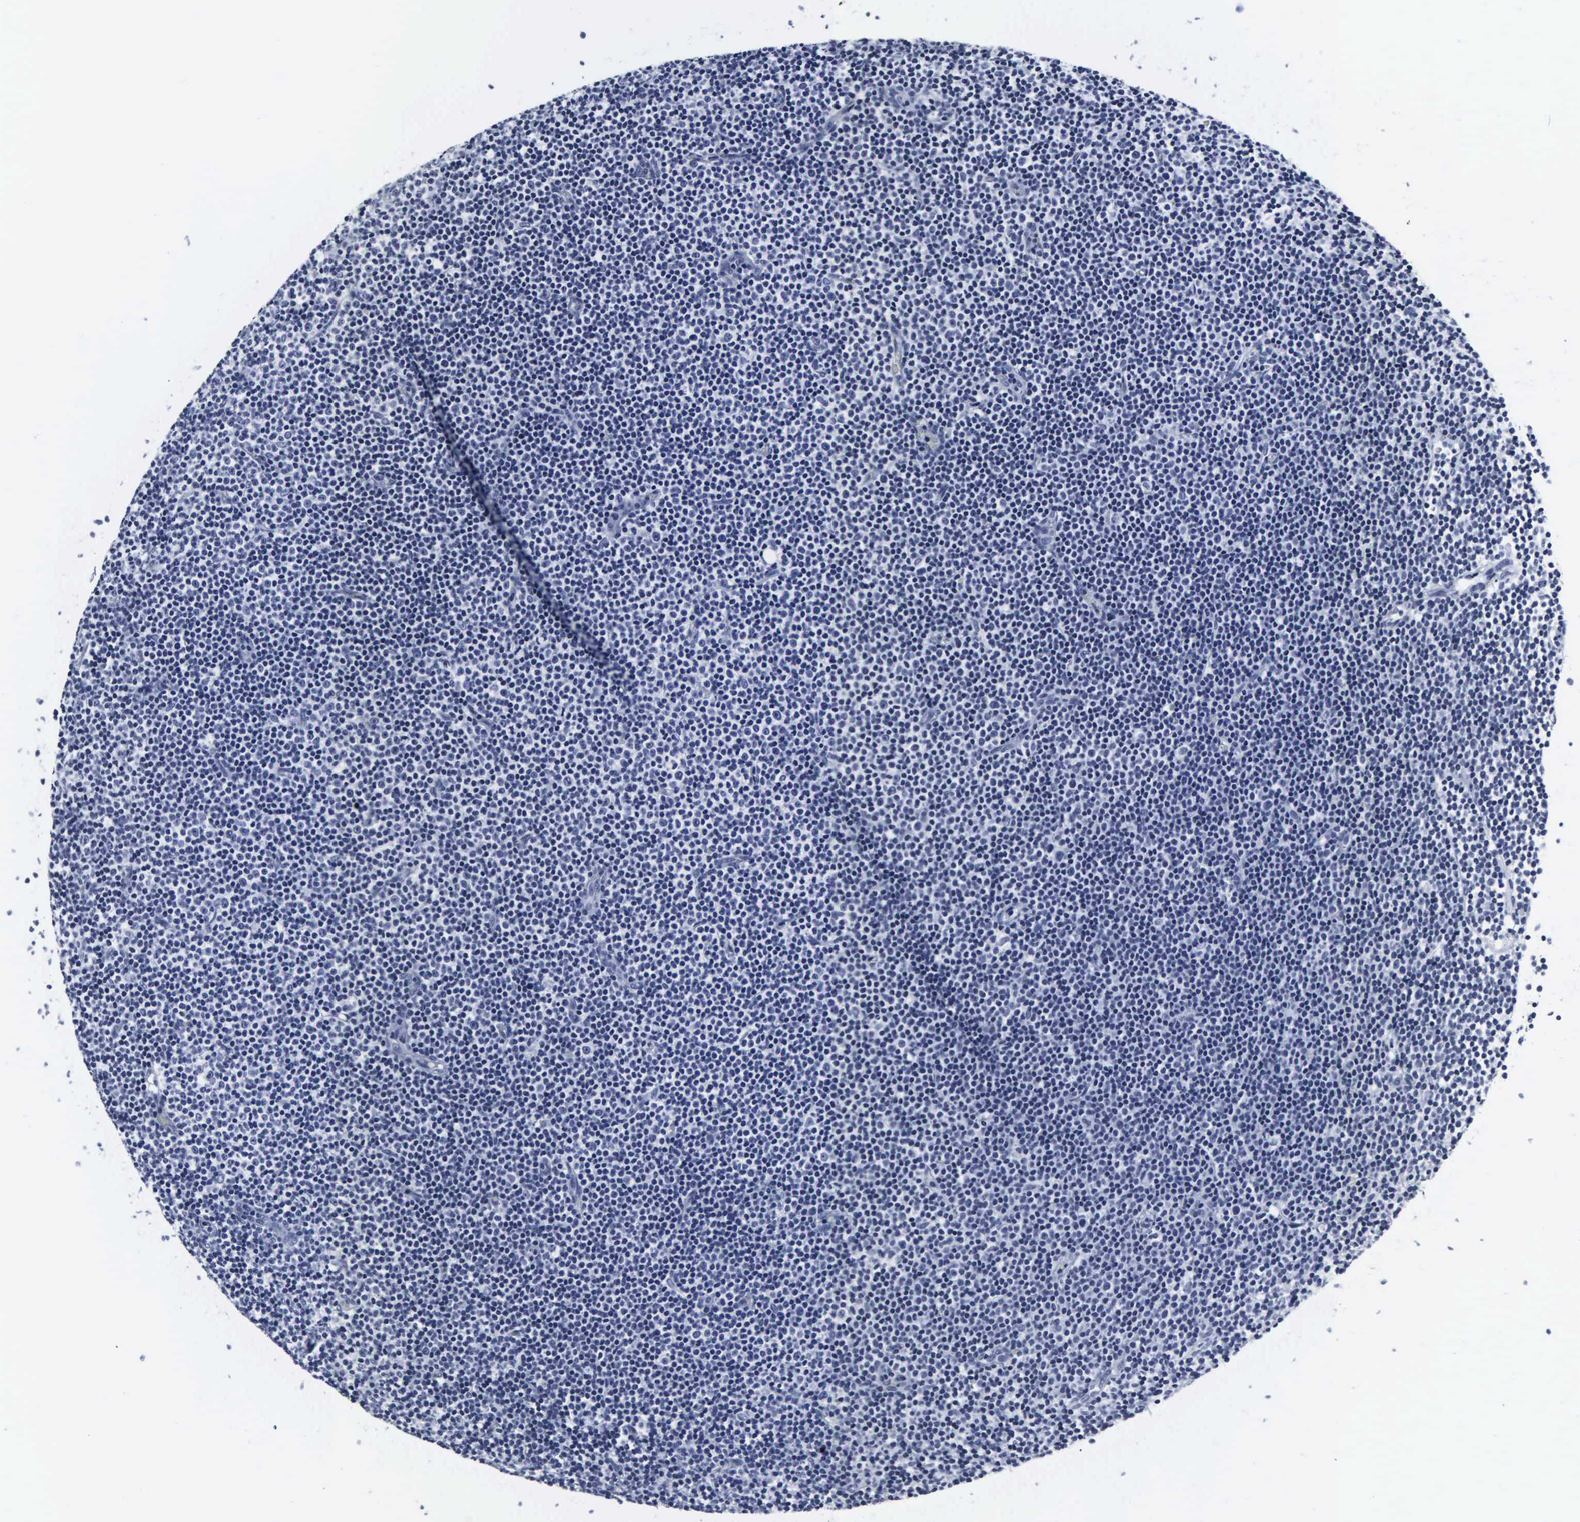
{"staining": {"intensity": "negative", "quantity": "none", "location": "none"}, "tissue": "lymphoma", "cell_type": "Tumor cells", "image_type": "cancer", "snomed": [{"axis": "morphology", "description": "Malignant lymphoma, non-Hodgkin's type, Low grade"}, {"axis": "topography", "description": "Lymph node"}], "caption": "DAB (3,3'-diaminobenzidine) immunohistochemical staining of low-grade malignant lymphoma, non-Hodgkin's type shows no significant staining in tumor cells.", "gene": "DGCR2", "patient": {"sex": "male", "age": 57}}